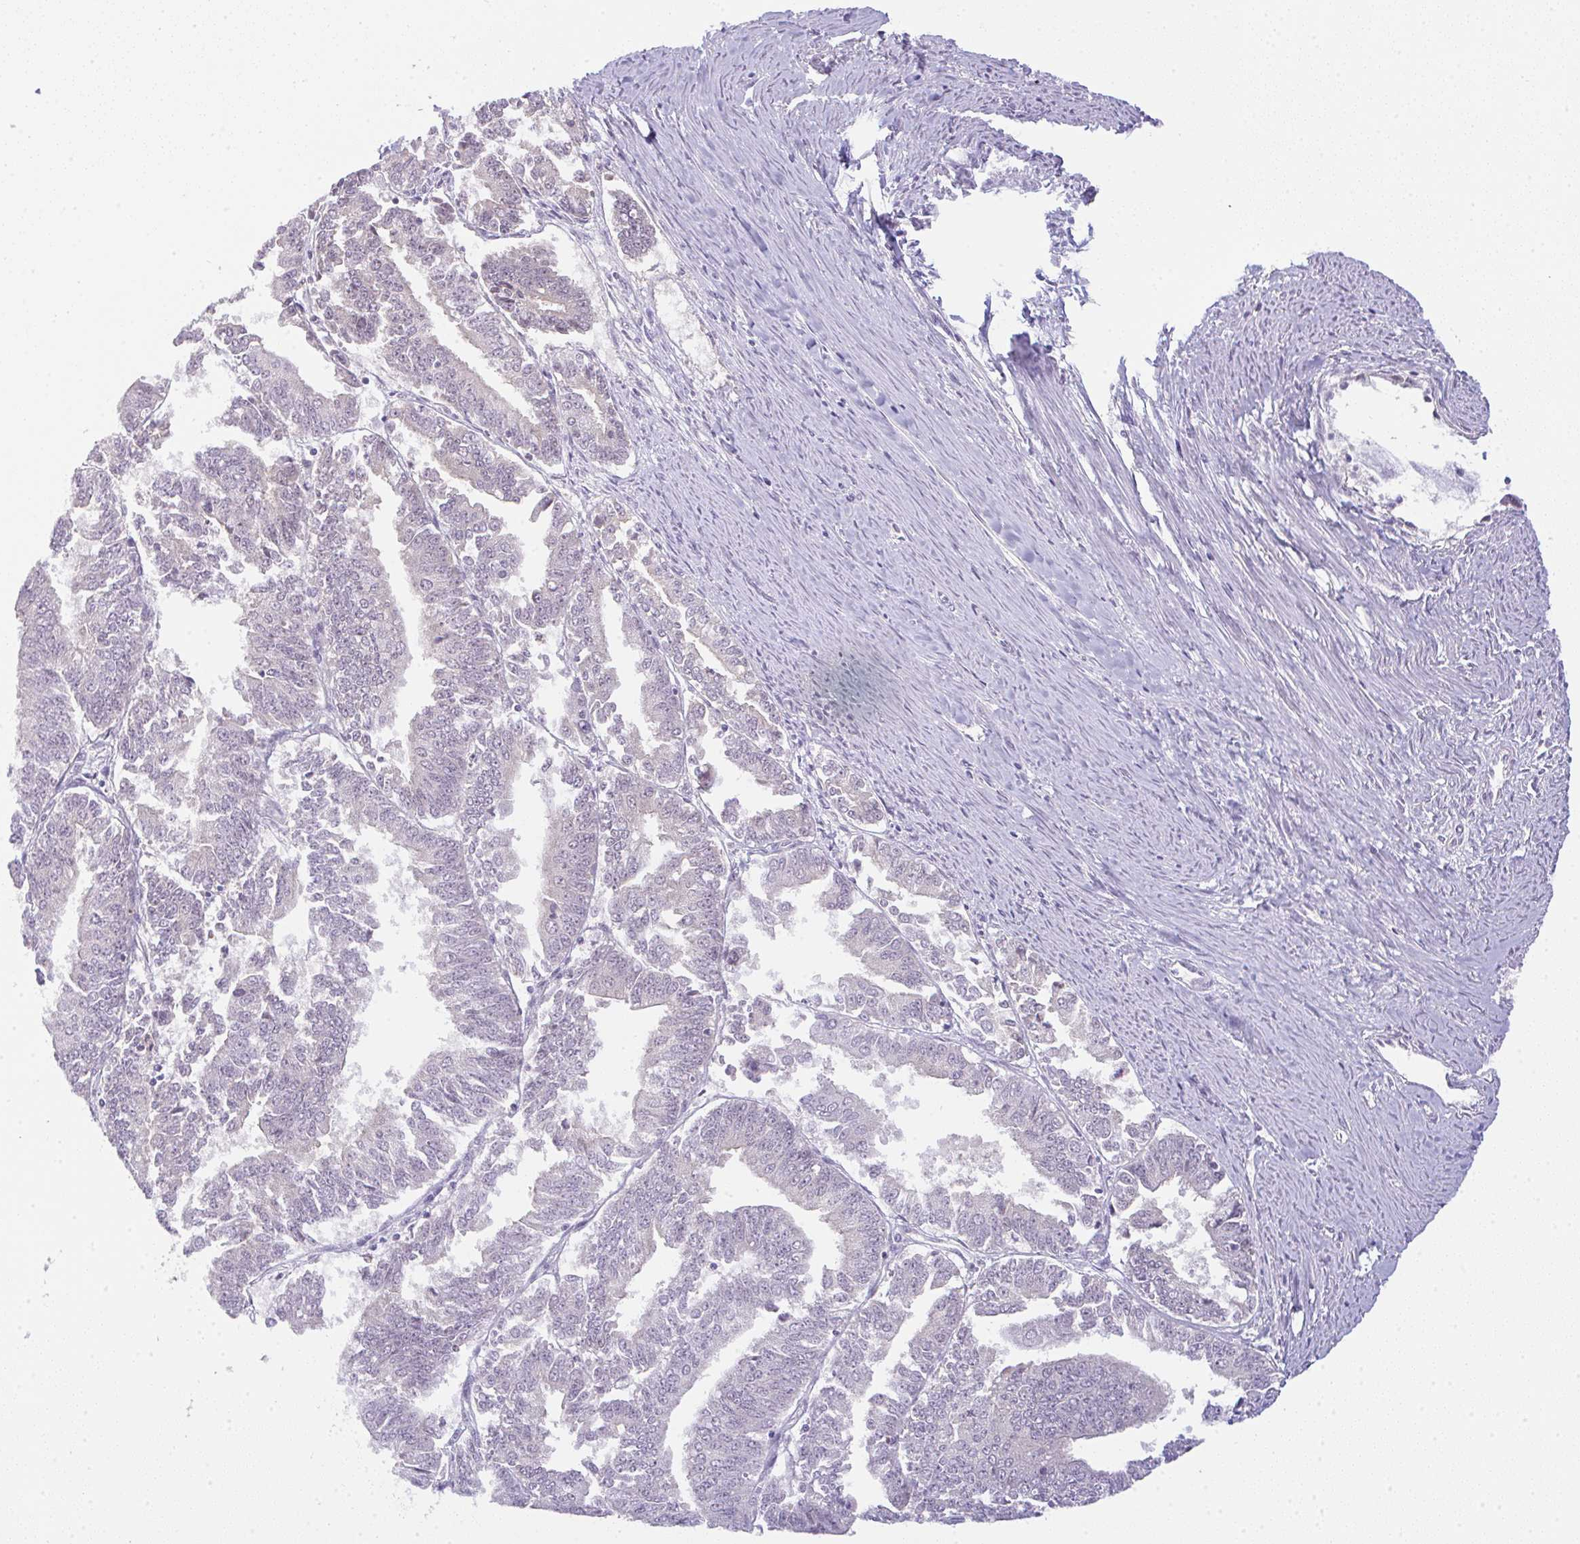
{"staining": {"intensity": "weak", "quantity": "25%-75%", "location": "nuclear"}, "tissue": "endometrial cancer", "cell_type": "Tumor cells", "image_type": "cancer", "snomed": [{"axis": "morphology", "description": "Adenocarcinoma, NOS"}, {"axis": "topography", "description": "Endometrium"}], "caption": "Immunohistochemical staining of endometrial cancer (adenocarcinoma) shows weak nuclear protein staining in about 25%-75% of tumor cells.", "gene": "CSE1L", "patient": {"sex": "female", "age": 73}}